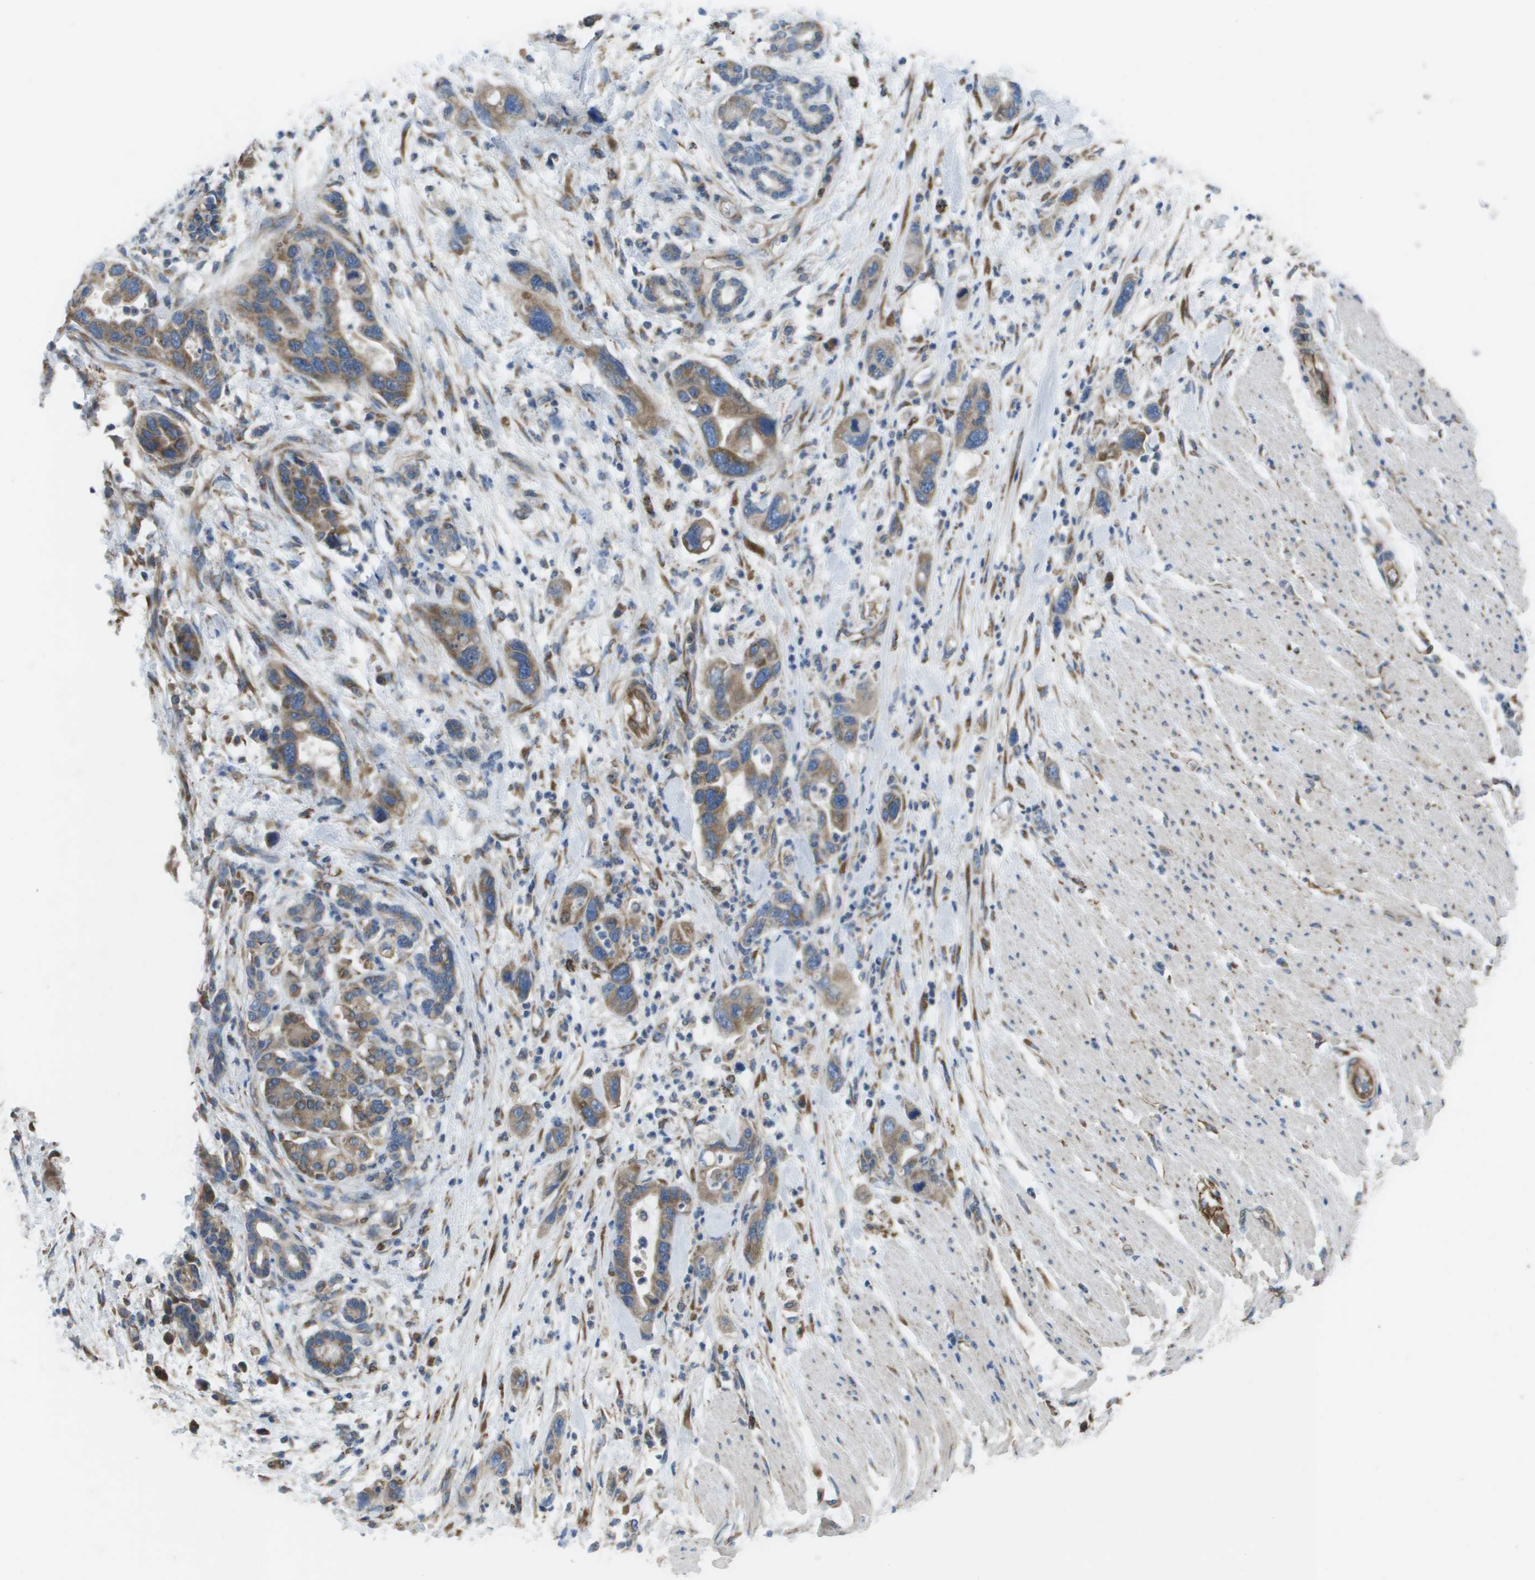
{"staining": {"intensity": "moderate", "quantity": ">75%", "location": "cytoplasmic/membranous"}, "tissue": "pancreatic cancer", "cell_type": "Tumor cells", "image_type": "cancer", "snomed": [{"axis": "morphology", "description": "Normal tissue, NOS"}, {"axis": "morphology", "description": "Adenocarcinoma, NOS"}, {"axis": "topography", "description": "Pancreas"}], "caption": "IHC staining of adenocarcinoma (pancreatic), which shows medium levels of moderate cytoplasmic/membranous positivity in about >75% of tumor cells indicating moderate cytoplasmic/membranous protein expression. The staining was performed using DAB (brown) for protein detection and nuclei were counterstained in hematoxylin (blue).", "gene": "CLCN2", "patient": {"sex": "female", "age": 71}}